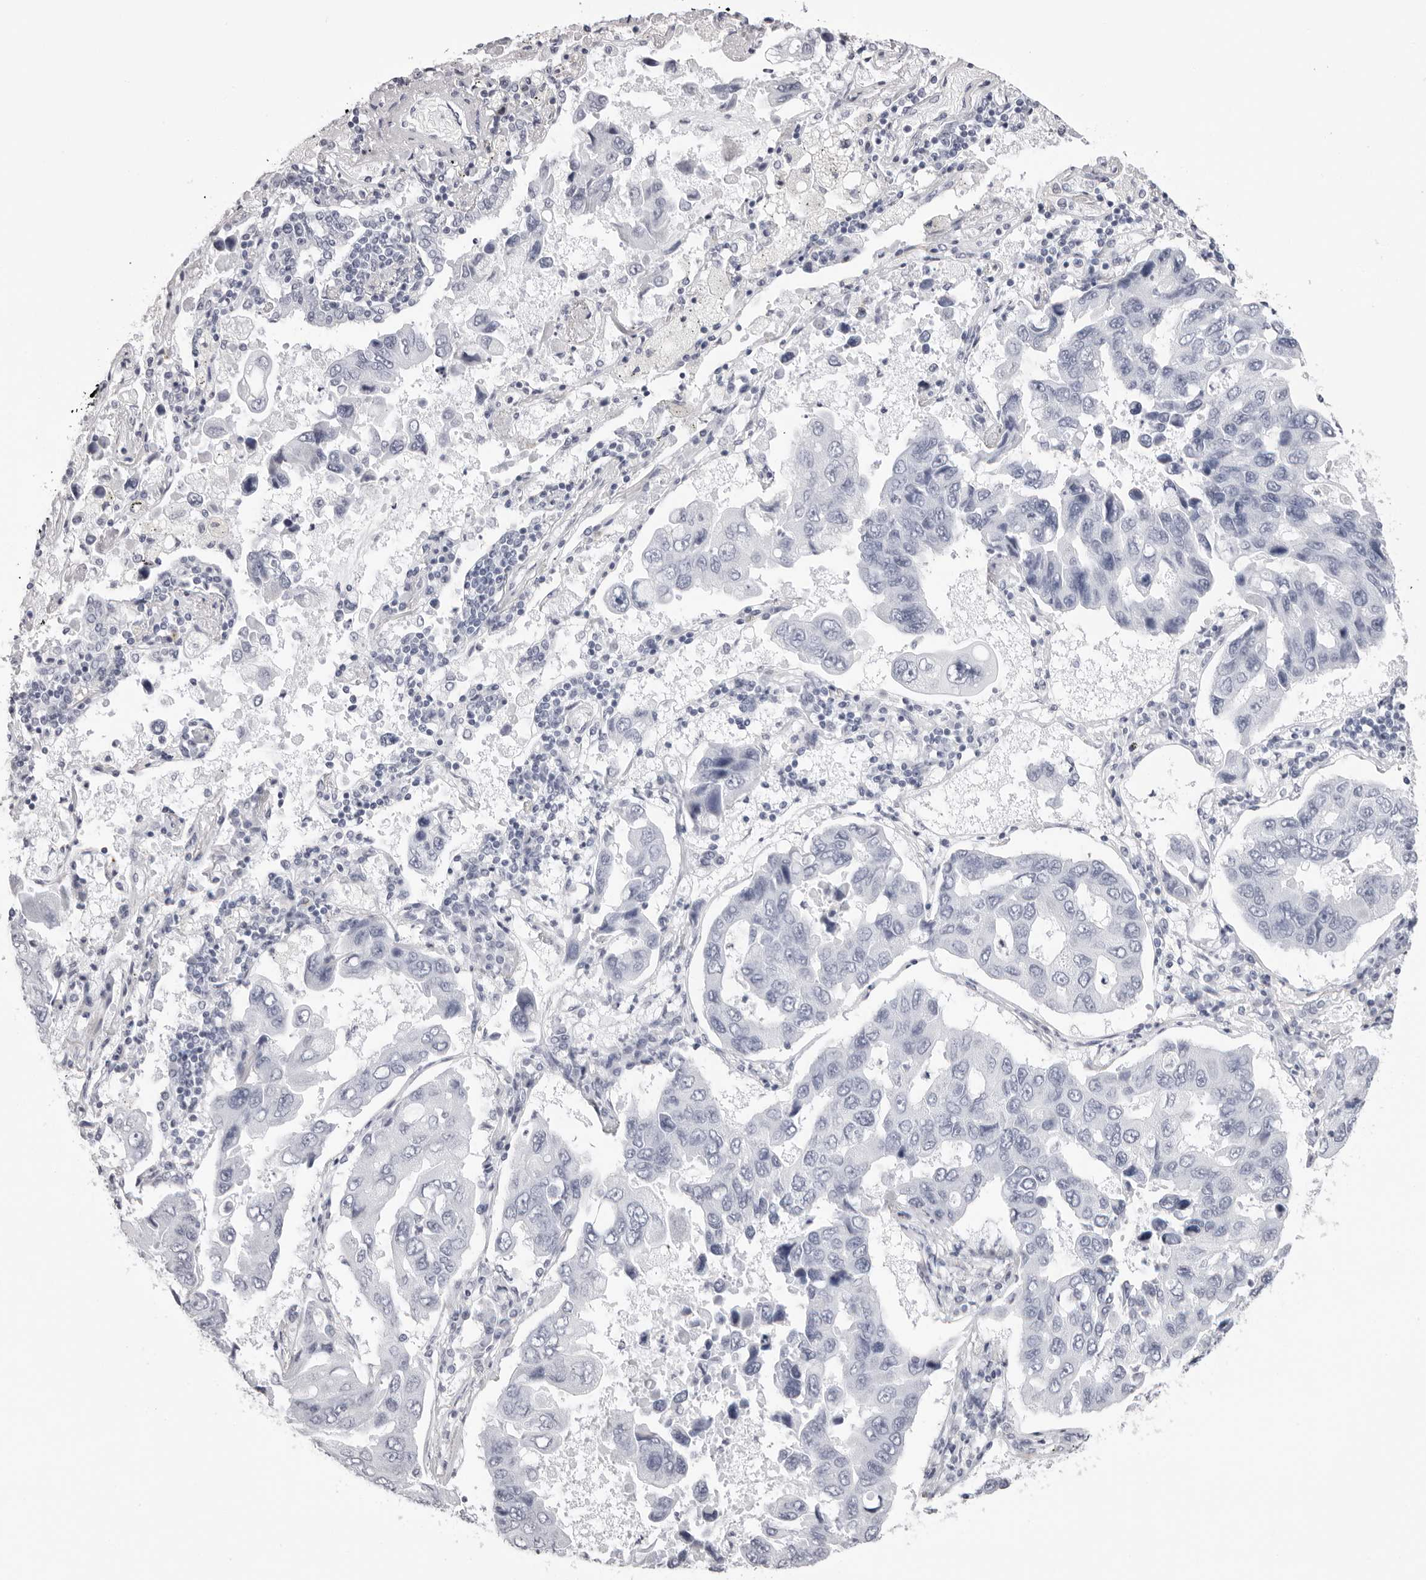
{"staining": {"intensity": "negative", "quantity": "none", "location": "none"}, "tissue": "lung cancer", "cell_type": "Tumor cells", "image_type": "cancer", "snomed": [{"axis": "morphology", "description": "Adenocarcinoma, NOS"}, {"axis": "topography", "description": "Lung"}], "caption": "IHC of adenocarcinoma (lung) shows no positivity in tumor cells.", "gene": "RHO", "patient": {"sex": "male", "age": 64}}